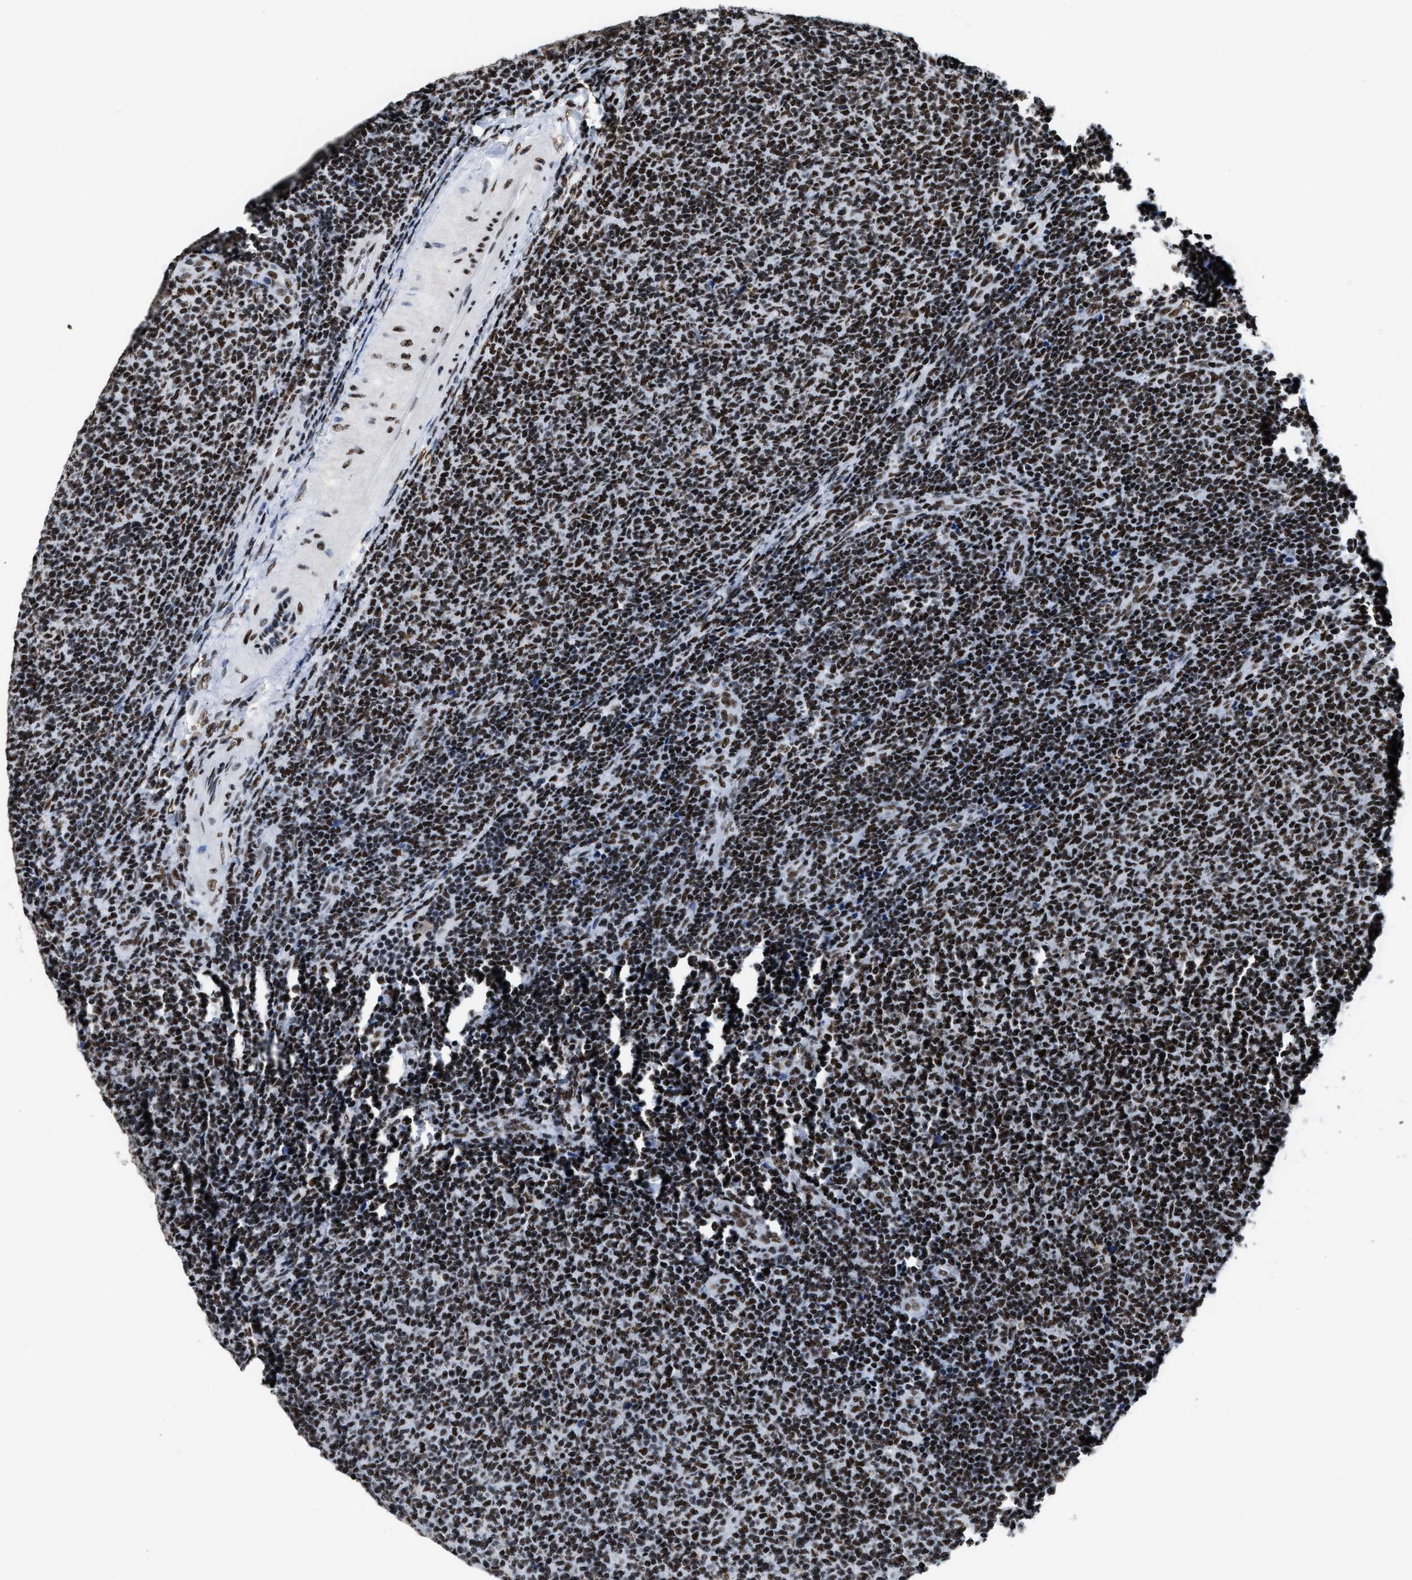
{"staining": {"intensity": "strong", "quantity": ">75%", "location": "nuclear"}, "tissue": "lymphoma", "cell_type": "Tumor cells", "image_type": "cancer", "snomed": [{"axis": "morphology", "description": "Malignant lymphoma, non-Hodgkin's type, Low grade"}, {"axis": "topography", "description": "Lymph node"}], "caption": "Protein staining by immunohistochemistry shows strong nuclear staining in approximately >75% of tumor cells in lymphoma.", "gene": "SMARCC2", "patient": {"sex": "male", "age": 66}}